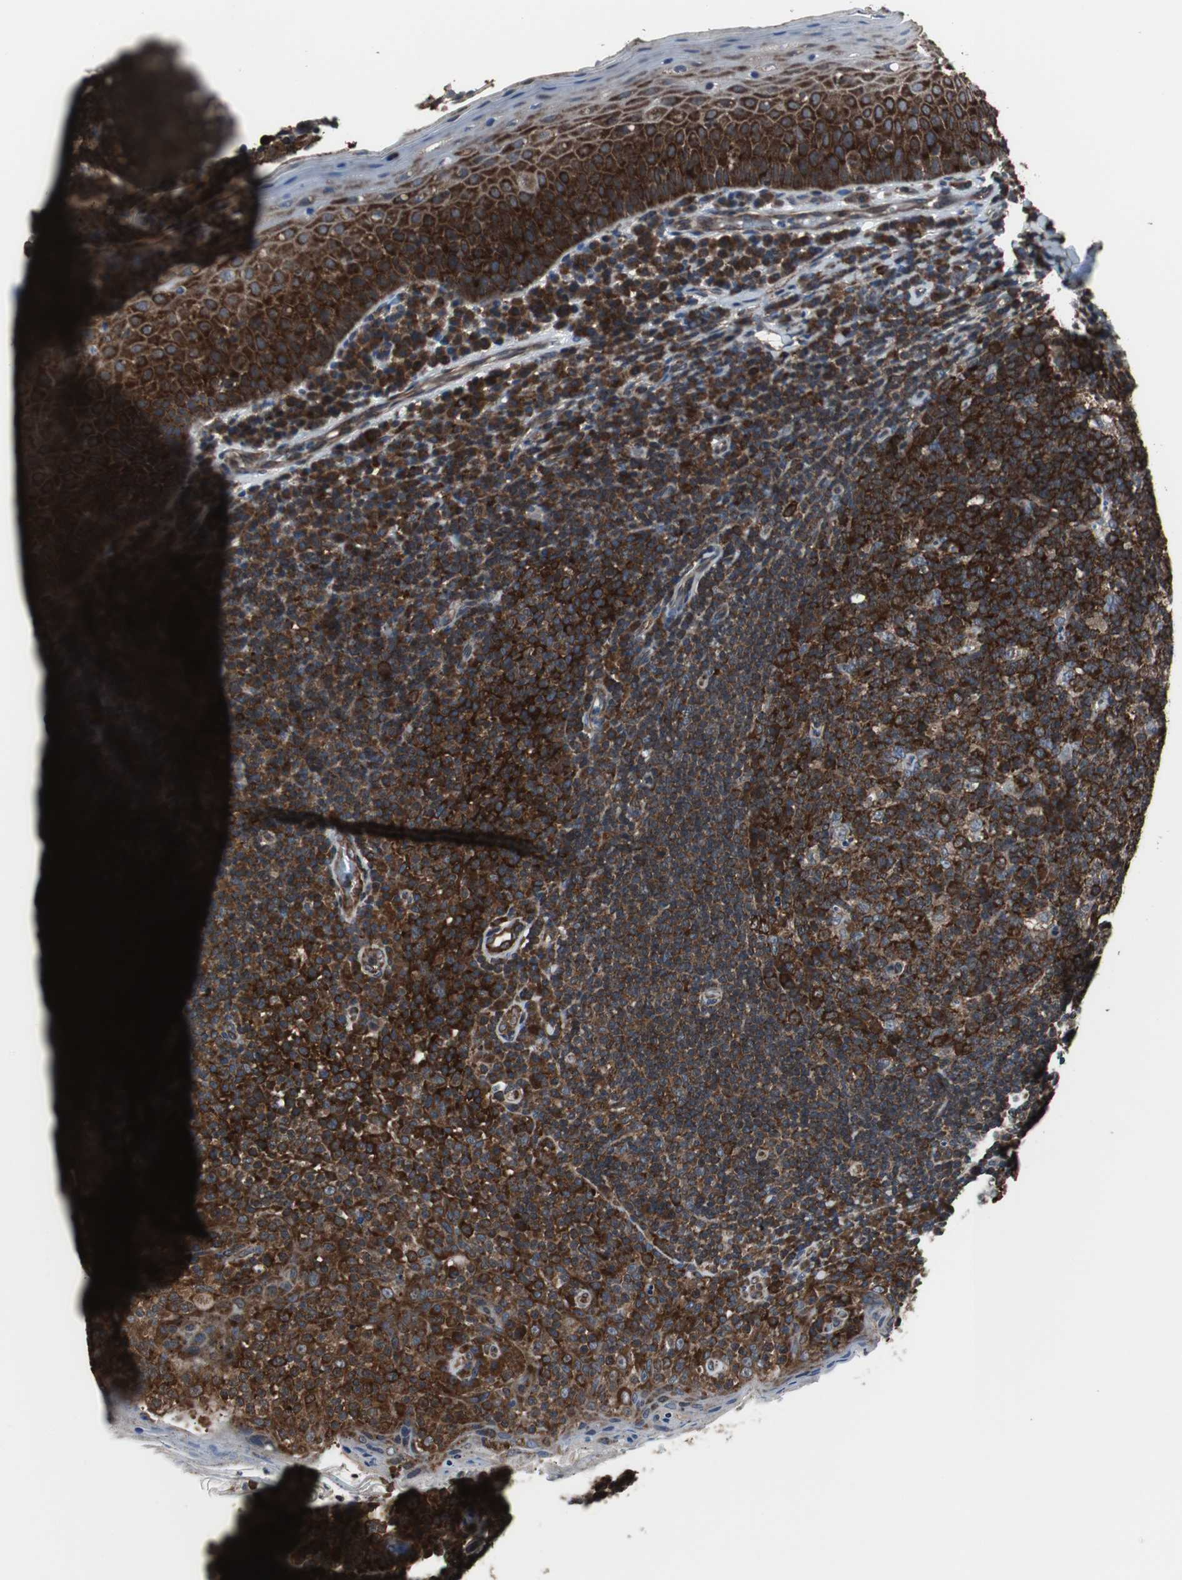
{"staining": {"intensity": "strong", "quantity": ">75%", "location": "cytoplasmic/membranous"}, "tissue": "tonsil", "cell_type": "Germinal center cells", "image_type": "normal", "snomed": [{"axis": "morphology", "description": "Normal tissue, NOS"}, {"axis": "topography", "description": "Tonsil"}], "caption": "Immunohistochemical staining of benign human tonsil demonstrates >75% levels of strong cytoplasmic/membranous protein staining in about >75% of germinal center cells. Nuclei are stained in blue.", "gene": "USP10", "patient": {"sex": "male", "age": 17}}